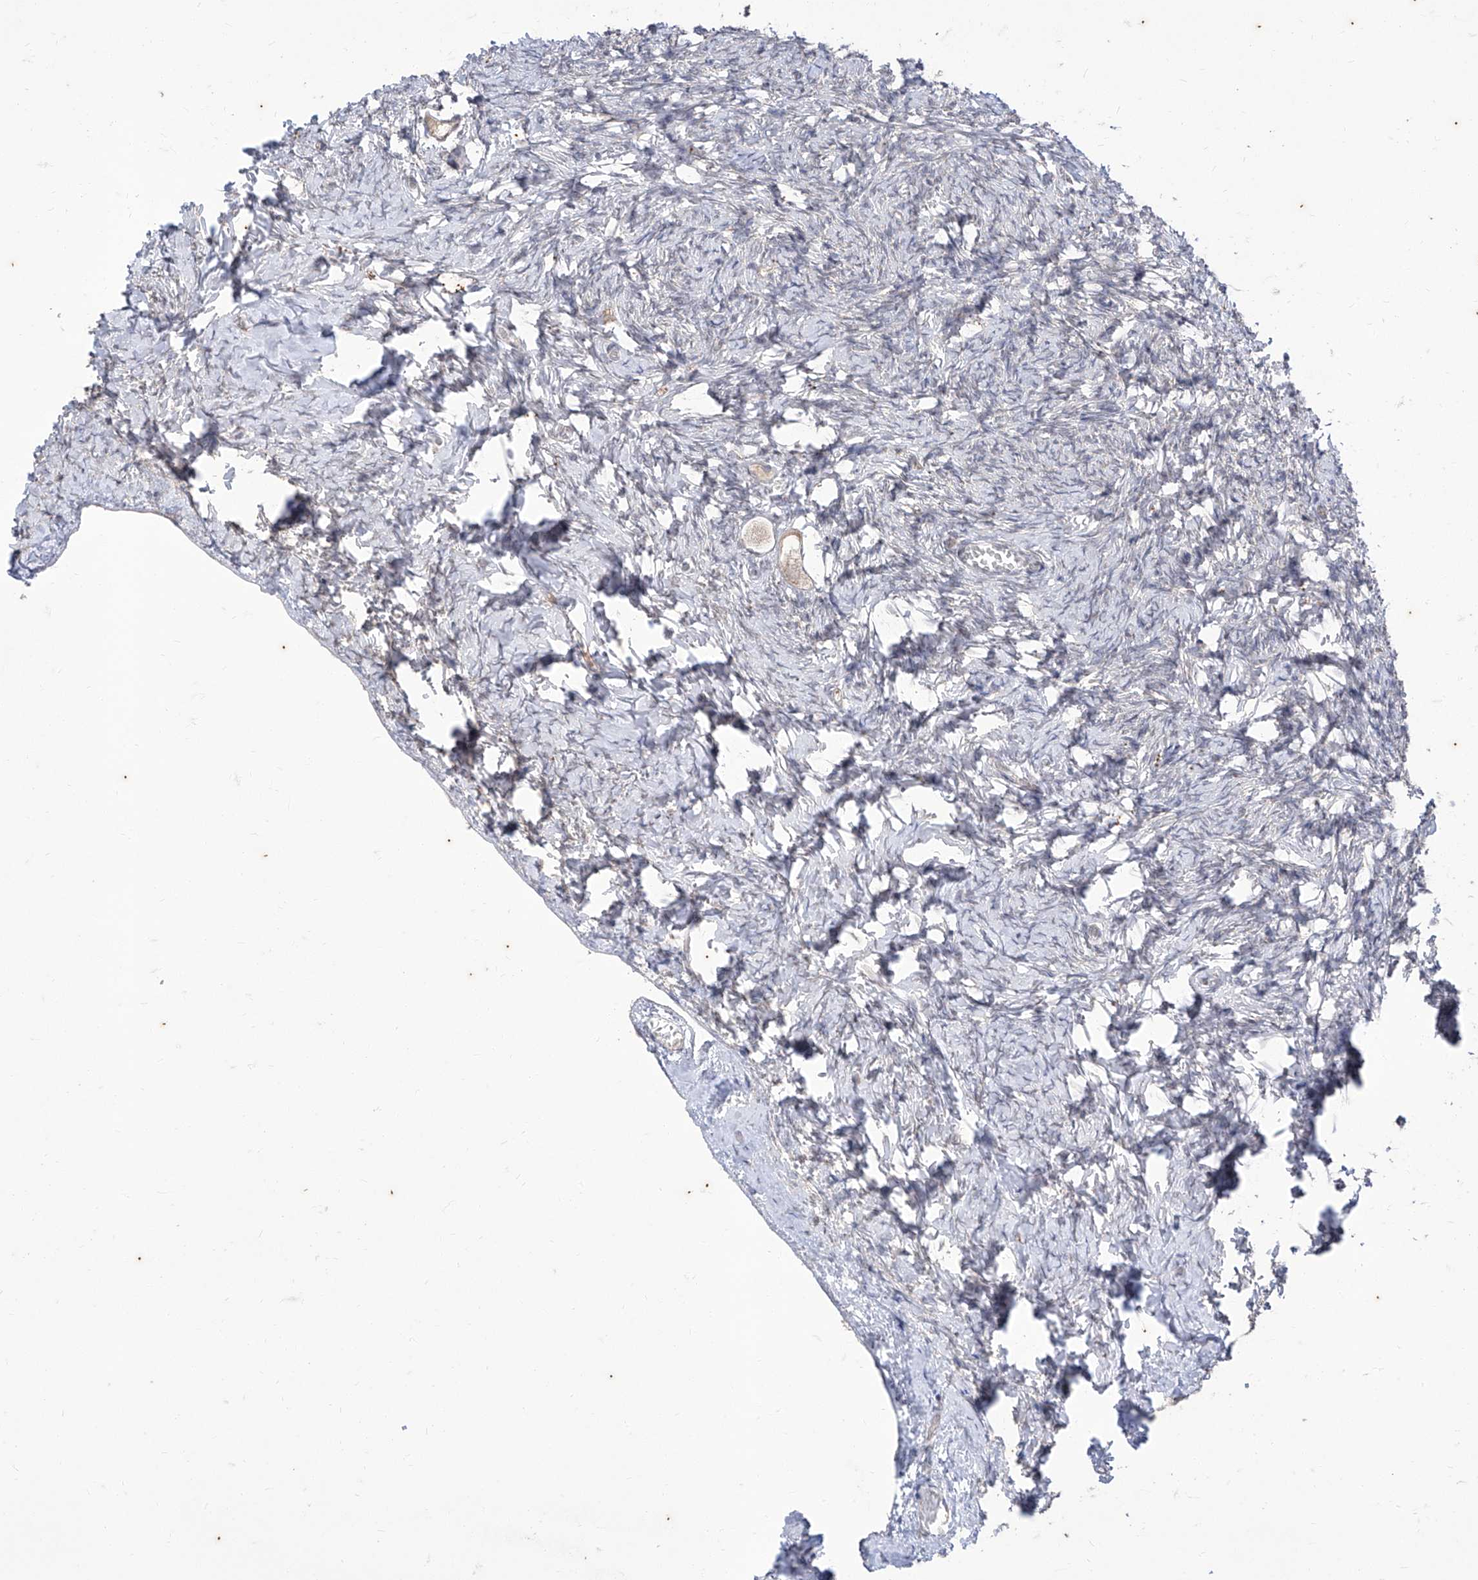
{"staining": {"intensity": "negative", "quantity": "none", "location": "none"}, "tissue": "ovary", "cell_type": "Follicle cells", "image_type": "normal", "snomed": [{"axis": "morphology", "description": "Normal tissue, NOS"}, {"axis": "topography", "description": "Ovary"}], "caption": "Immunohistochemistry histopathology image of unremarkable ovary: human ovary stained with DAB demonstrates no significant protein staining in follicle cells.", "gene": "PHF20L1", "patient": {"sex": "female", "age": 27}}